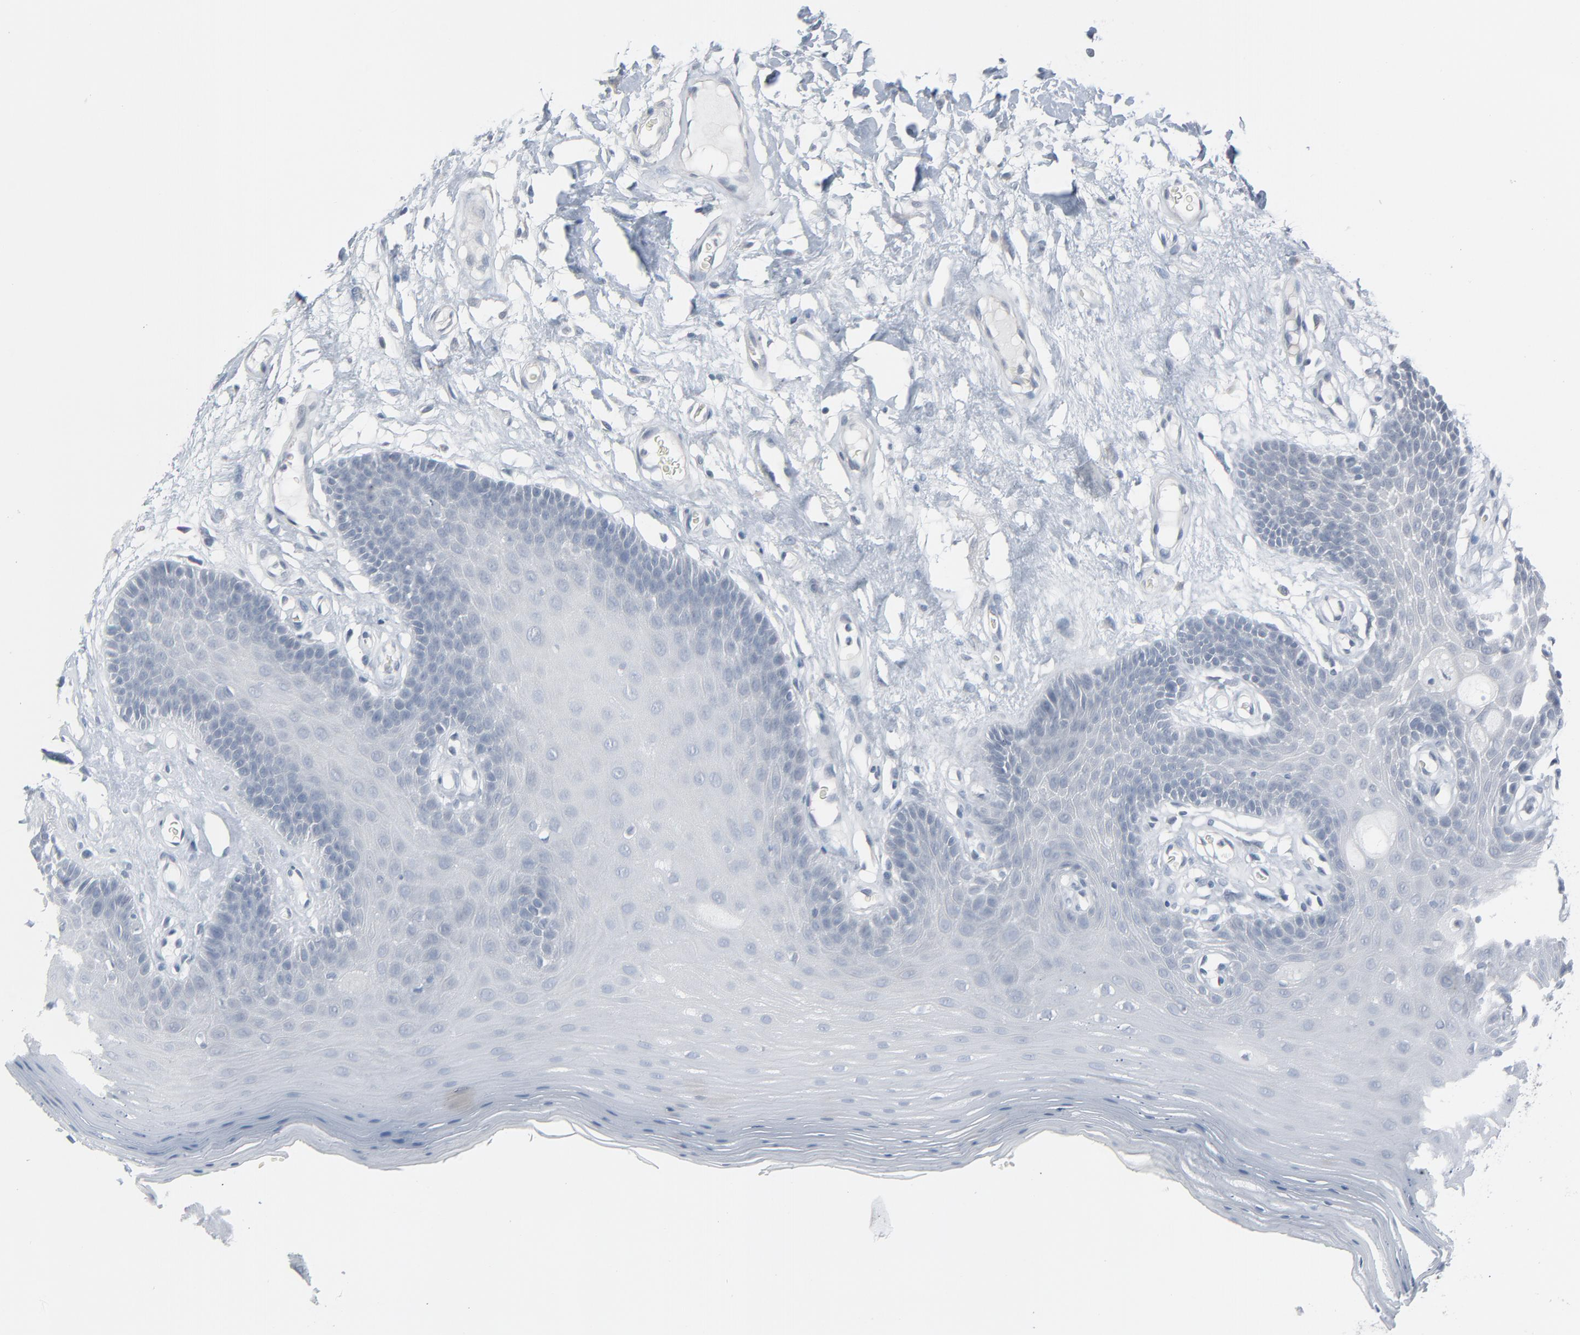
{"staining": {"intensity": "negative", "quantity": "none", "location": "none"}, "tissue": "oral mucosa", "cell_type": "Squamous epithelial cells", "image_type": "normal", "snomed": [{"axis": "morphology", "description": "Normal tissue, NOS"}, {"axis": "morphology", "description": "Squamous cell carcinoma, NOS"}, {"axis": "topography", "description": "Skeletal muscle"}, {"axis": "topography", "description": "Oral tissue"}, {"axis": "topography", "description": "Head-Neck"}], "caption": "This photomicrograph is of normal oral mucosa stained with immunohistochemistry to label a protein in brown with the nuclei are counter-stained blue. There is no staining in squamous epithelial cells.", "gene": "SAGE1", "patient": {"sex": "male", "age": 71}}